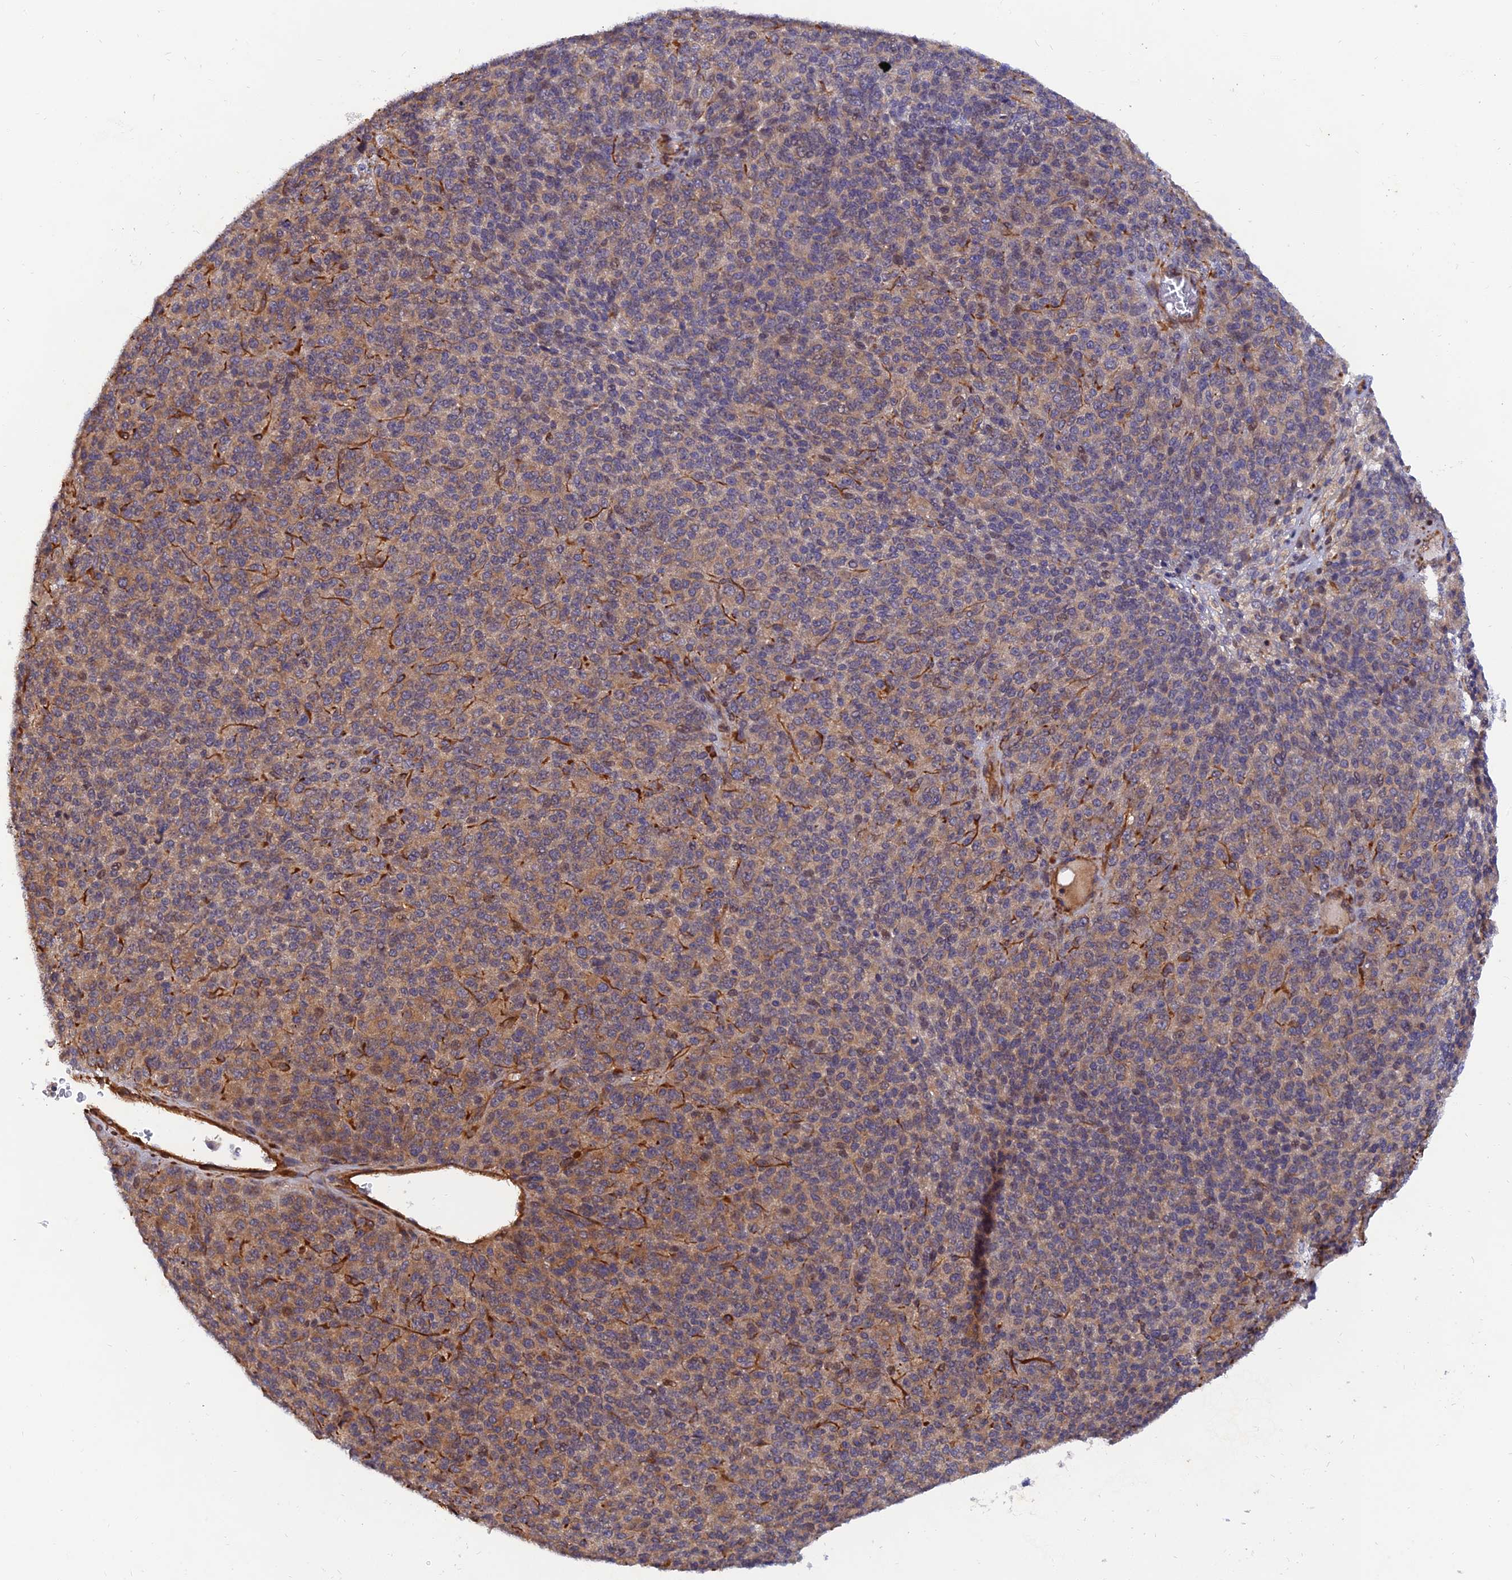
{"staining": {"intensity": "moderate", "quantity": "25%-75%", "location": "cytoplasmic/membranous"}, "tissue": "melanoma", "cell_type": "Tumor cells", "image_type": "cancer", "snomed": [{"axis": "morphology", "description": "Malignant melanoma, Metastatic site"}, {"axis": "topography", "description": "Brain"}], "caption": "Tumor cells demonstrate moderate cytoplasmic/membranous expression in approximately 25%-75% of cells in melanoma. (DAB IHC, brown staining for protein, blue staining for nuclei).", "gene": "WDR41", "patient": {"sex": "female", "age": 56}}